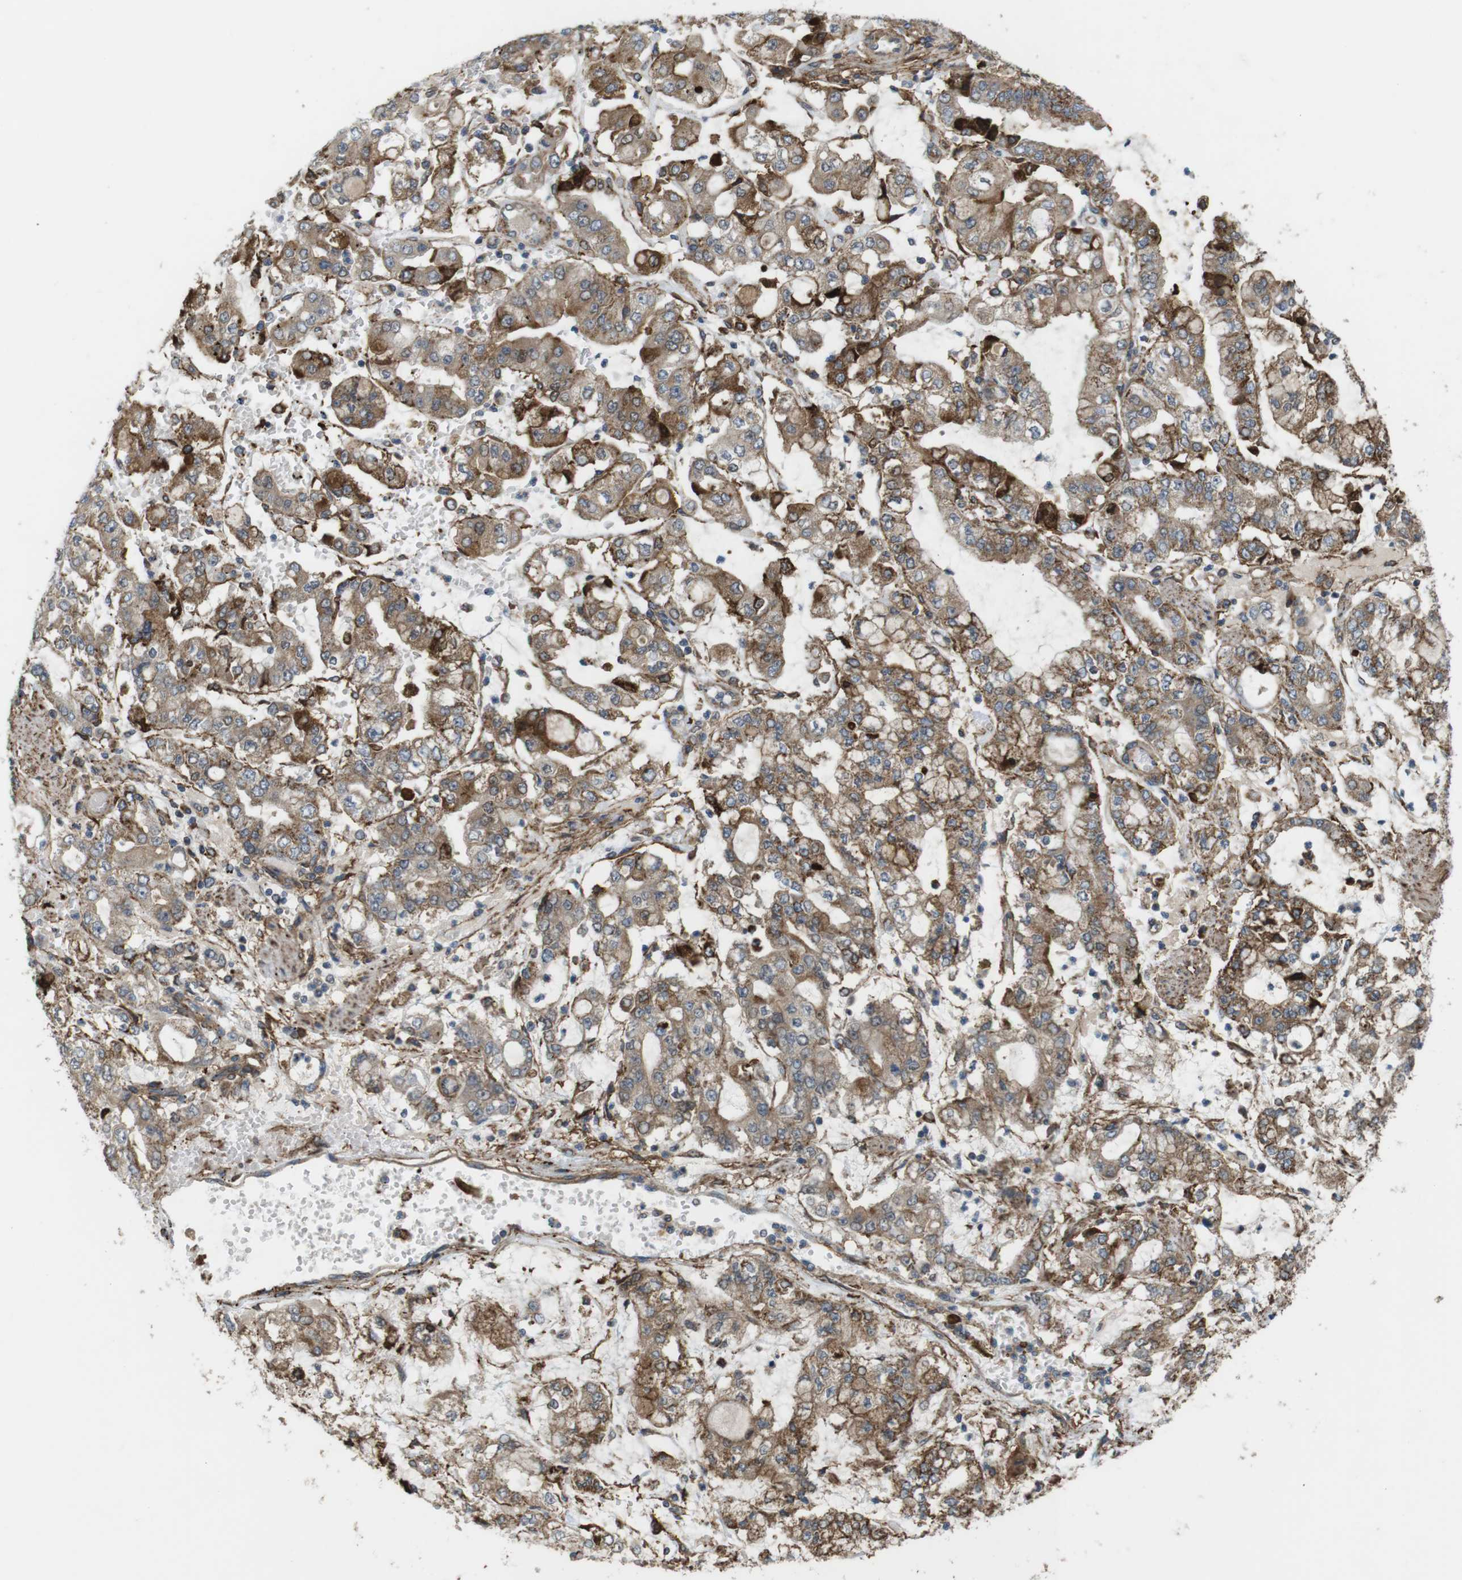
{"staining": {"intensity": "moderate", "quantity": ">75%", "location": "cytoplasmic/membranous"}, "tissue": "stomach cancer", "cell_type": "Tumor cells", "image_type": "cancer", "snomed": [{"axis": "morphology", "description": "Adenocarcinoma, NOS"}, {"axis": "topography", "description": "Stomach"}], "caption": "An IHC micrograph of tumor tissue is shown. Protein staining in brown labels moderate cytoplasmic/membranous positivity in adenocarcinoma (stomach) within tumor cells. (Brightfield microscopy of DAB IHC at high magnification).", "gene": "DDAH2", "patient": {"sex": "male", "age": 76}}